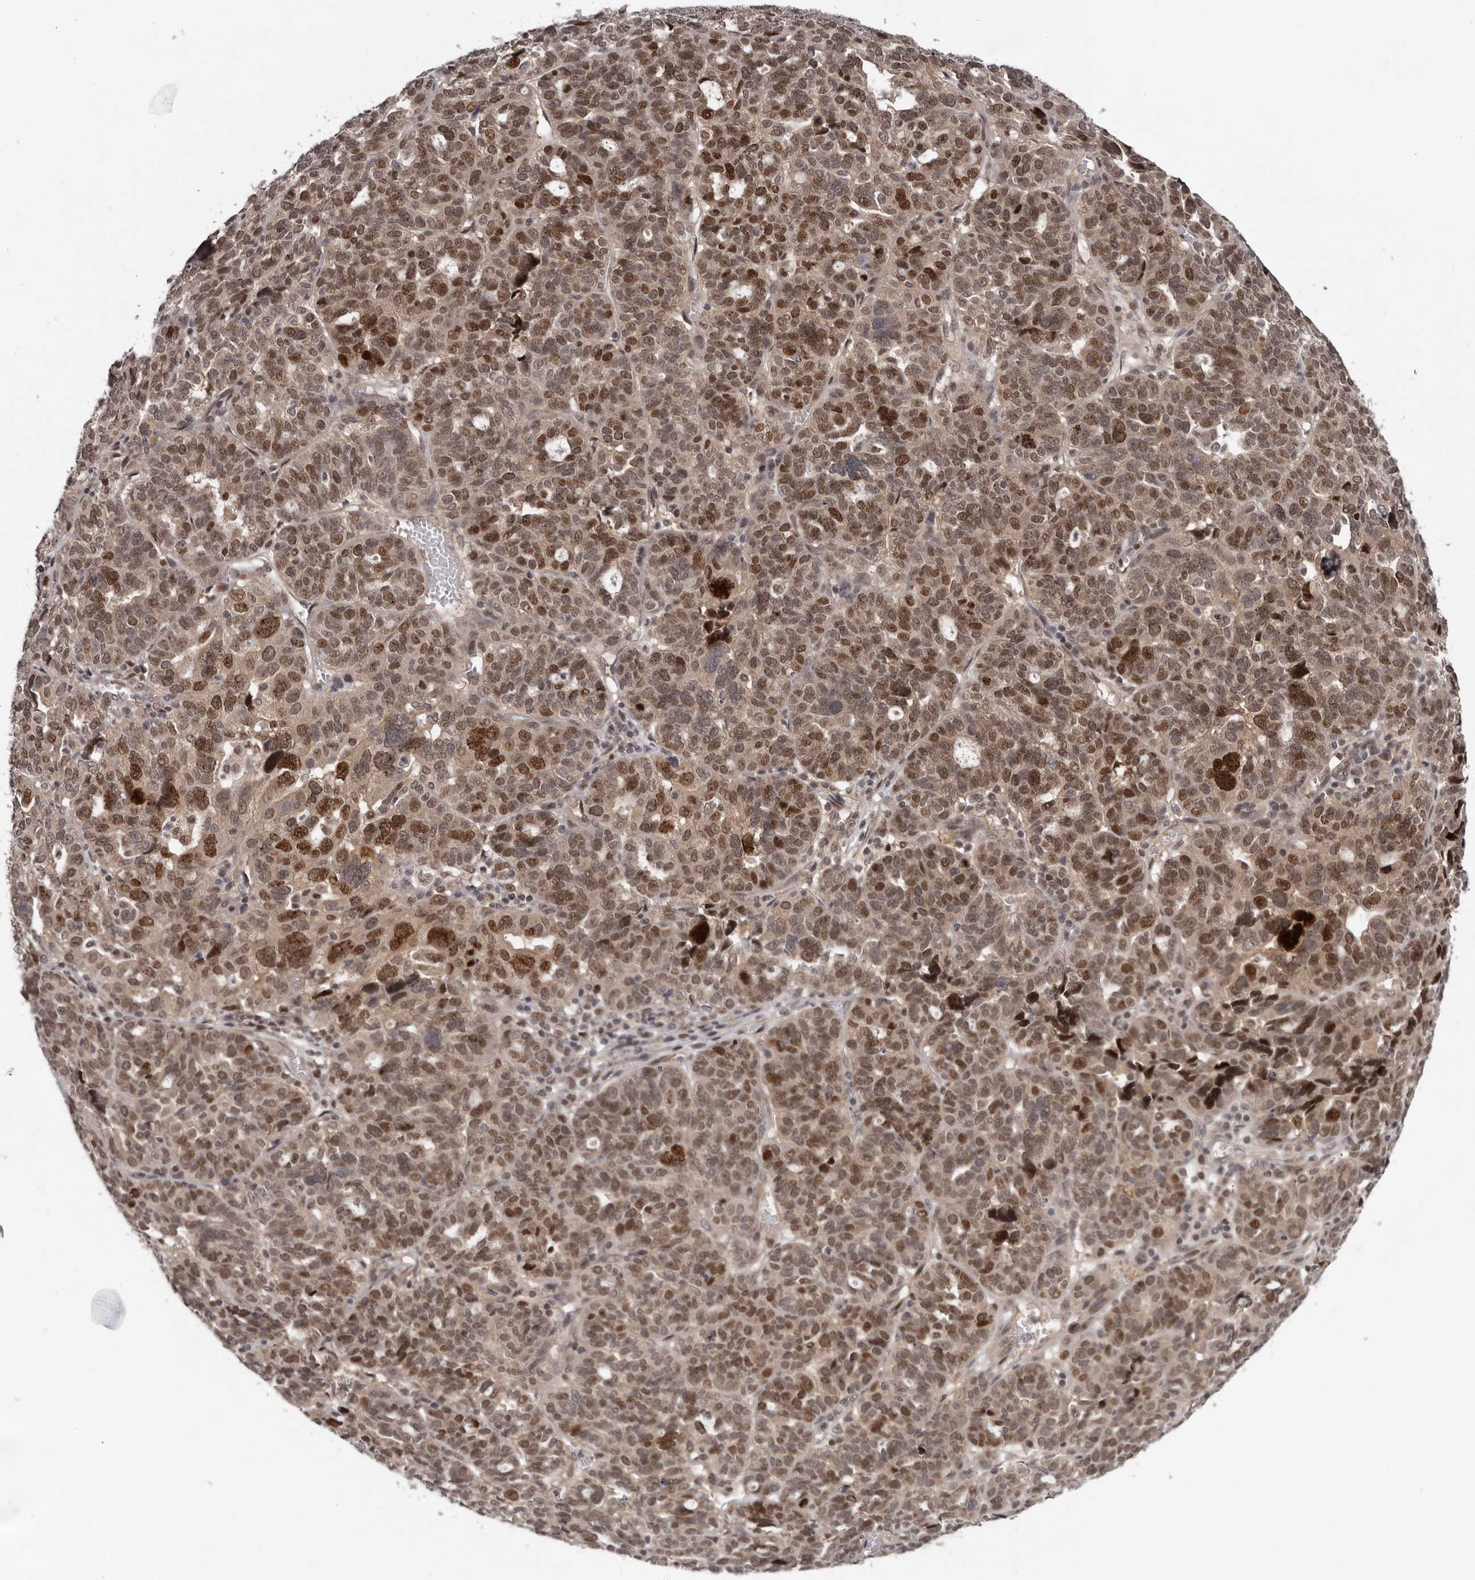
{"staining": {"intensity": "moderate", "quantity": ">75%", "location": "cytoplasmic/membranous,nuclear"}, "tissue": "ovarian cancer", "cell_type": "Tumor cells", "image_type": "cancer", "snomed": [{"axis": "morphology", "description": "Cystadenocarcinoma, serous, NOS"}, {"axis": "topography", "description": "Ovary"}], "caption": "A brown stain labels moderate cytoplasmic/membranous and nuclear staining of a protein in human ovarian cancer (serous cystadenocarcinoma) tumor cells.", "gene": "TBX5", "patient": {"sex": "female", "age": 59}}